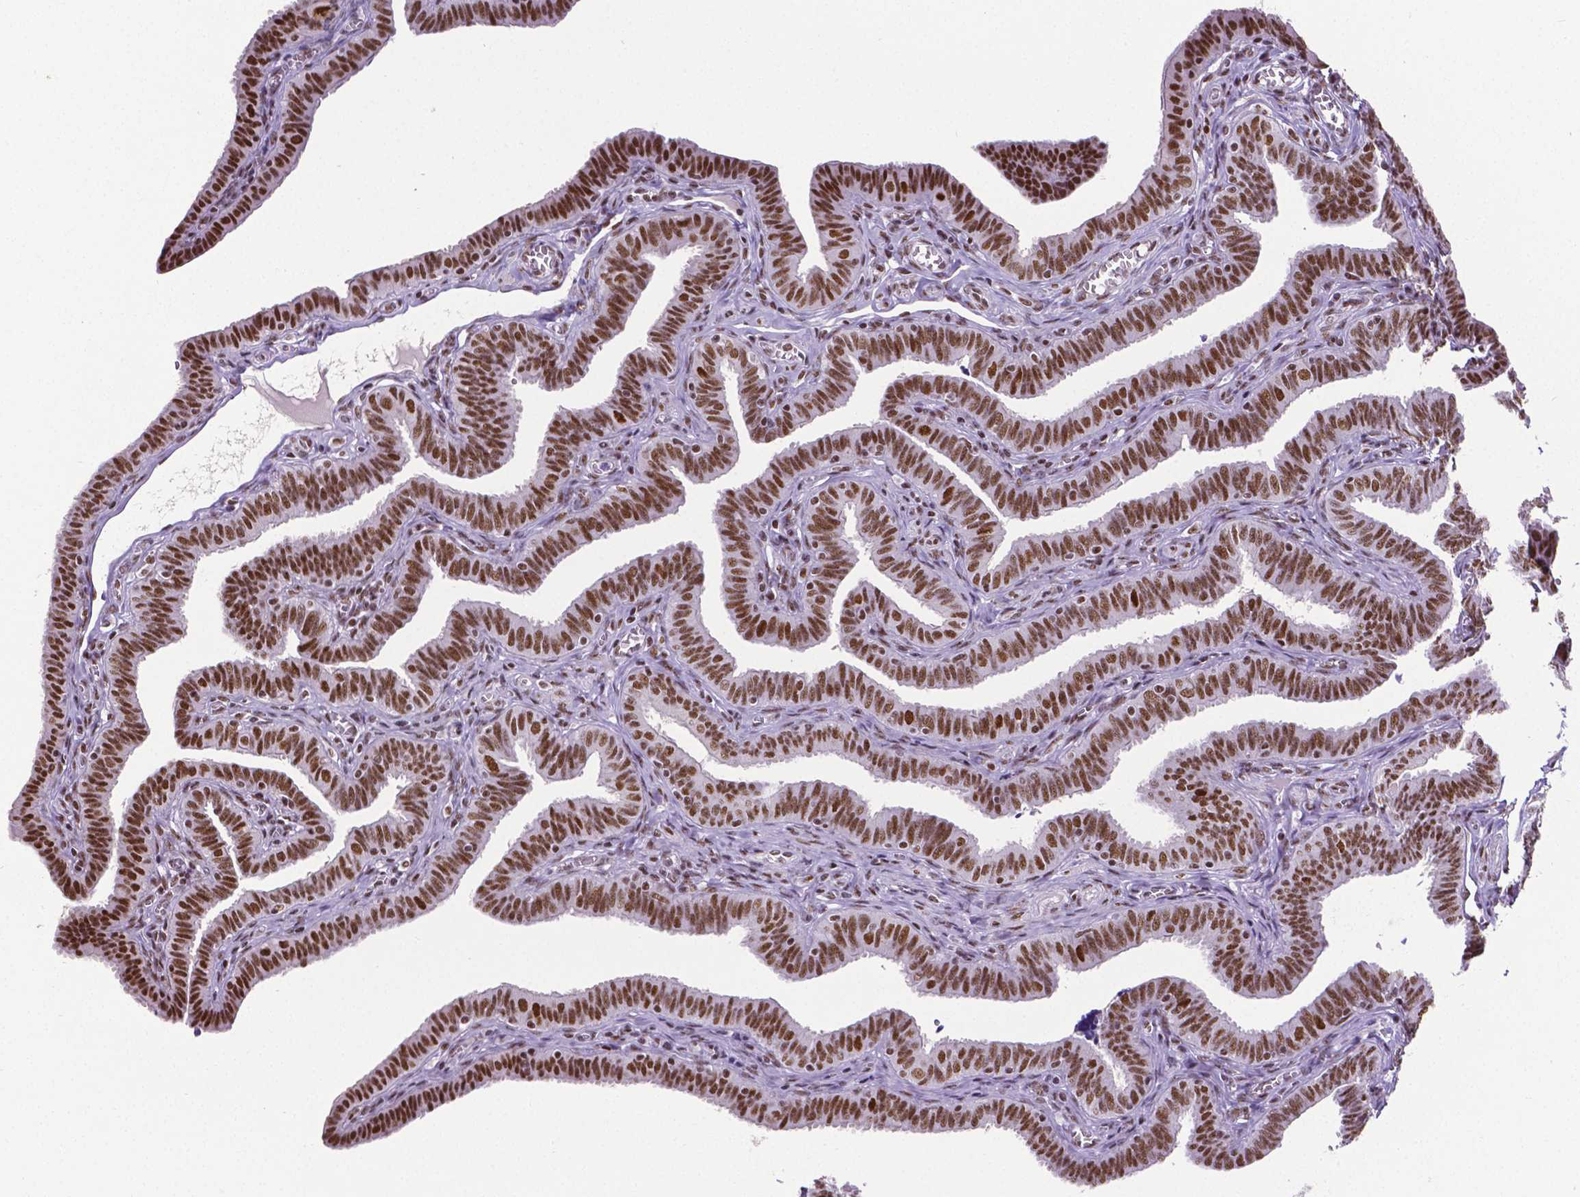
{"staining": {"intensity": "strong", "quantity": ">75%", "location": "nuclear"}, "tissue": "fallopian tube", "cell_type": "Glandular cells", "image_type": "normal", "snomed": [{"axis": "morphology", "description": "Normal tissue, NOS"}, {"axis": "topography", "description": "Fallopian tube"}], "caption": "High-power microscopy captured an immunohistochemistry photomicrograph of normal fallopian tube, revealing strong nuclear positivity in about >75% of glandular cells. Nuclei are stained in blue.", "gene": "REST", "patient": {"sex": "female", "age": 25}}